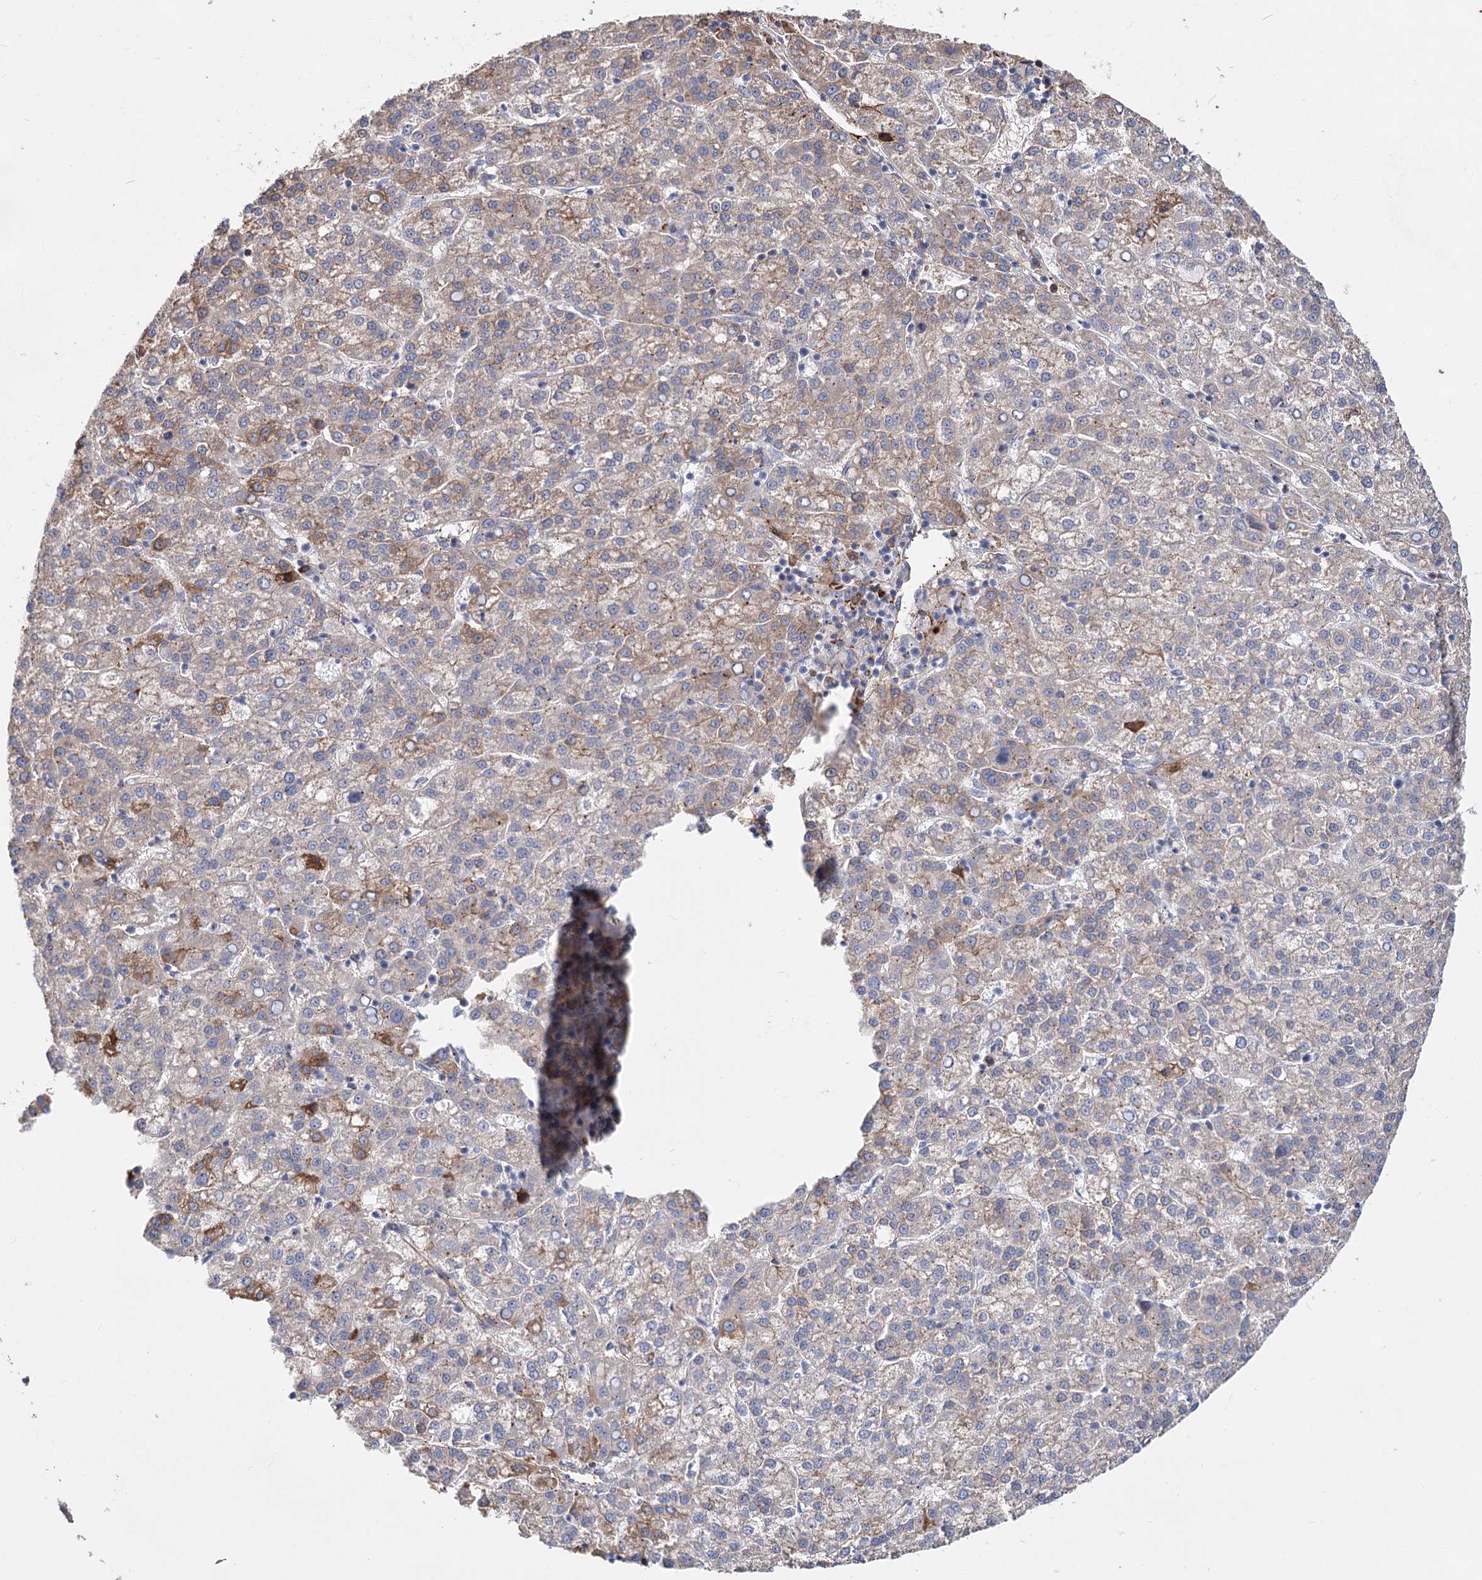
{"staining": {"intensity": "moderate", "quantity": "<25%", "location": "cytoplasmic/membranous"}, "tissue": "liver cancer", "cell_type": "Tumor cells", "image_type": "cancer", "snomed": [{"axis": "morphology", "description": "Carcinoma, Hepatocellular, NOS"}, {"axis": "topography", "description": "Liver"}], "caption": "Liver cancer was stained to show a protein in brown. There is low levels of moderate cytoplasmic/membranous staining in about <25% of tumor cells.", "gene": "TASOR2", "patient": {"sex": "female", "age": 58}}